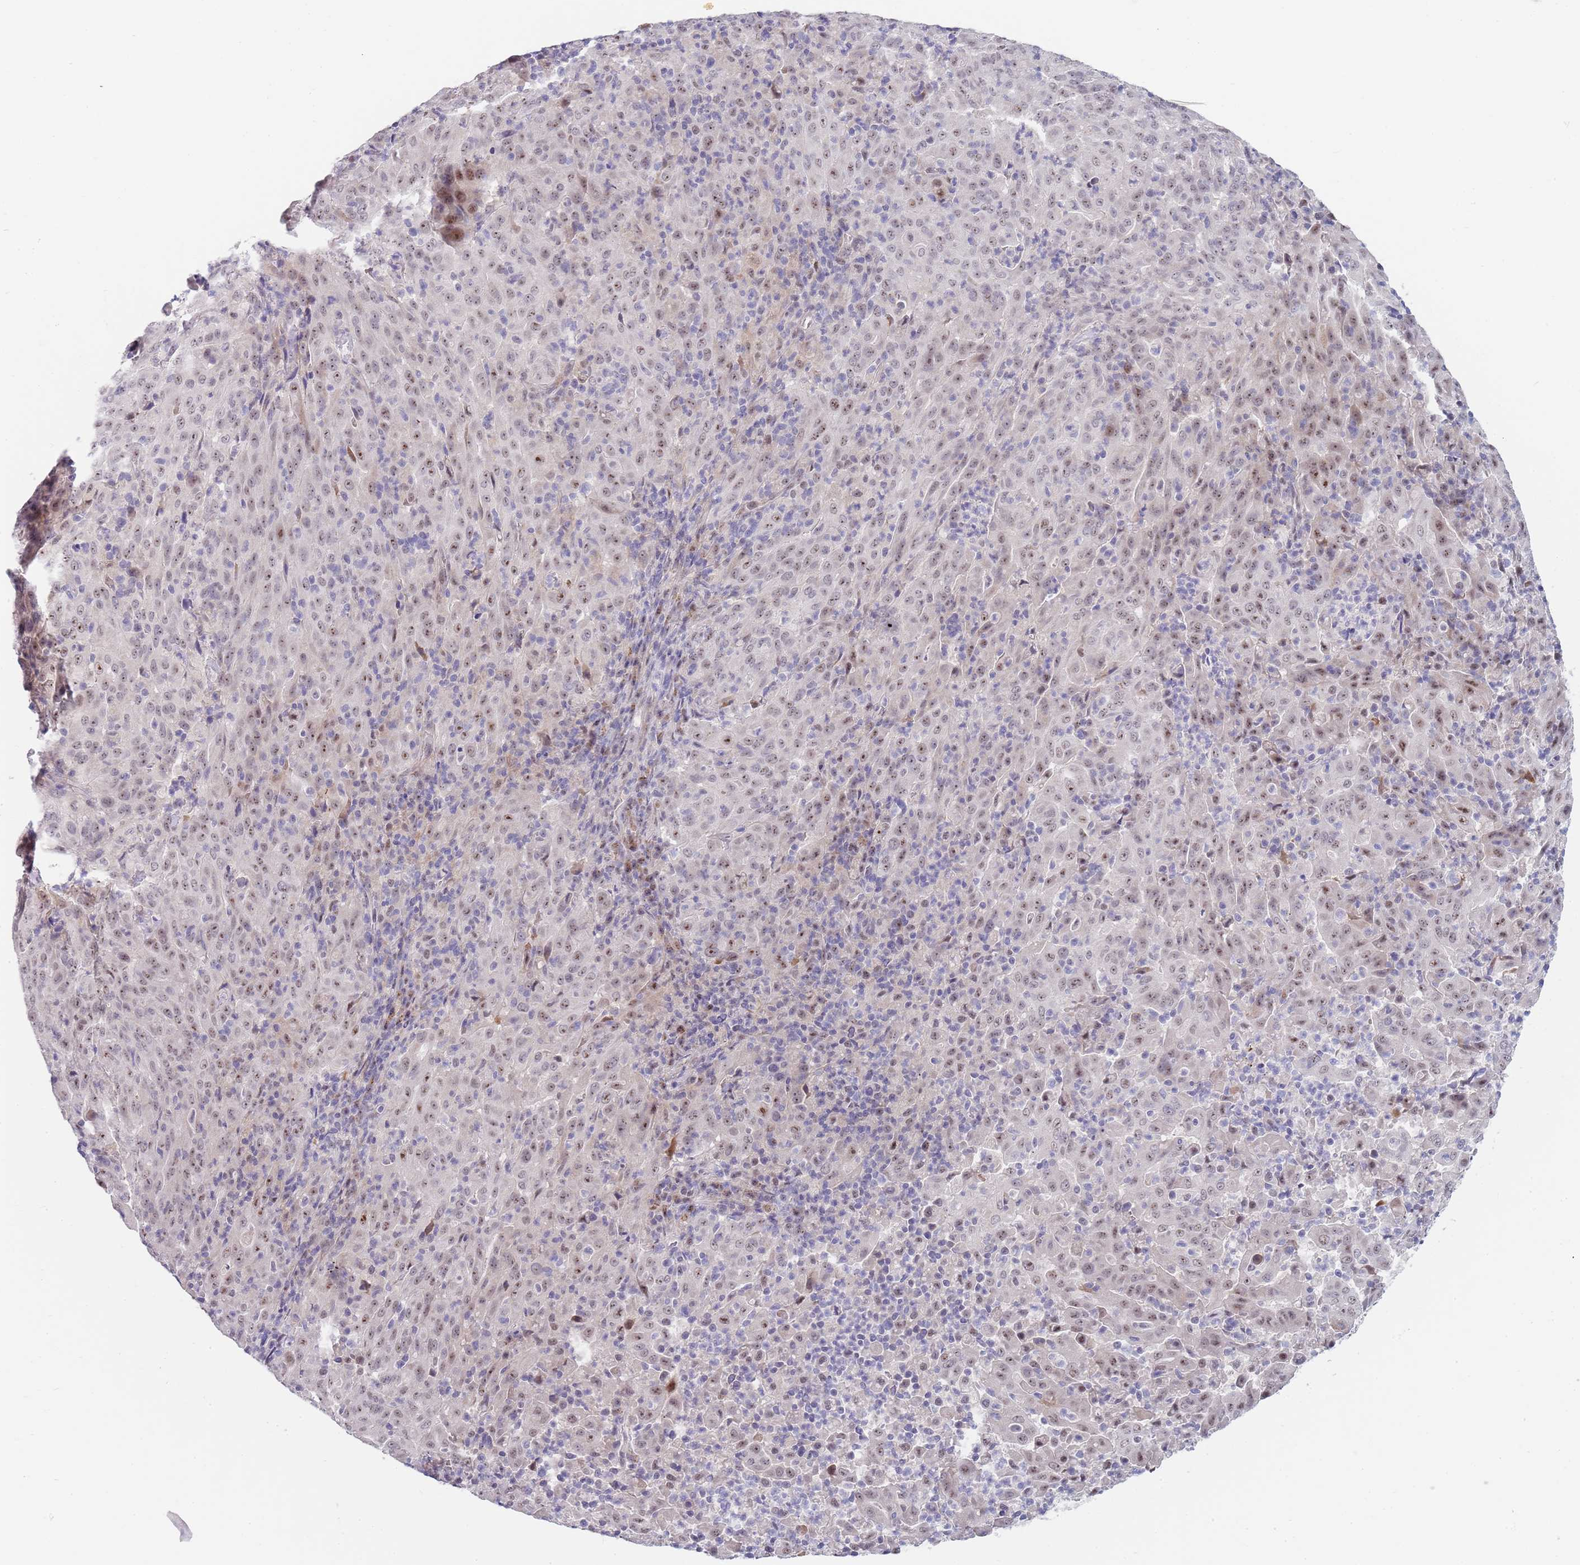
{"staining": {"intensity": "moderate", "quantity": "25%-75%", "location": "nuclear"}, "tissue": "pancreatic cancer", "cell_type": "Tumor cells", "image_type": "cancer", "snomed": [{"axis": "morphology", "description": "Adenocarcinoma, NOS"}, {"axis": "topography", "description": "Pancreas"}], "caption": "Brown immunohistochemical staining in pancreatic cancer demonstrates moderate nuclear staining in about 25%-75% of tumor cells.", "gene": "PLCL2", "patient": {"sex": "male", "age": 63}}